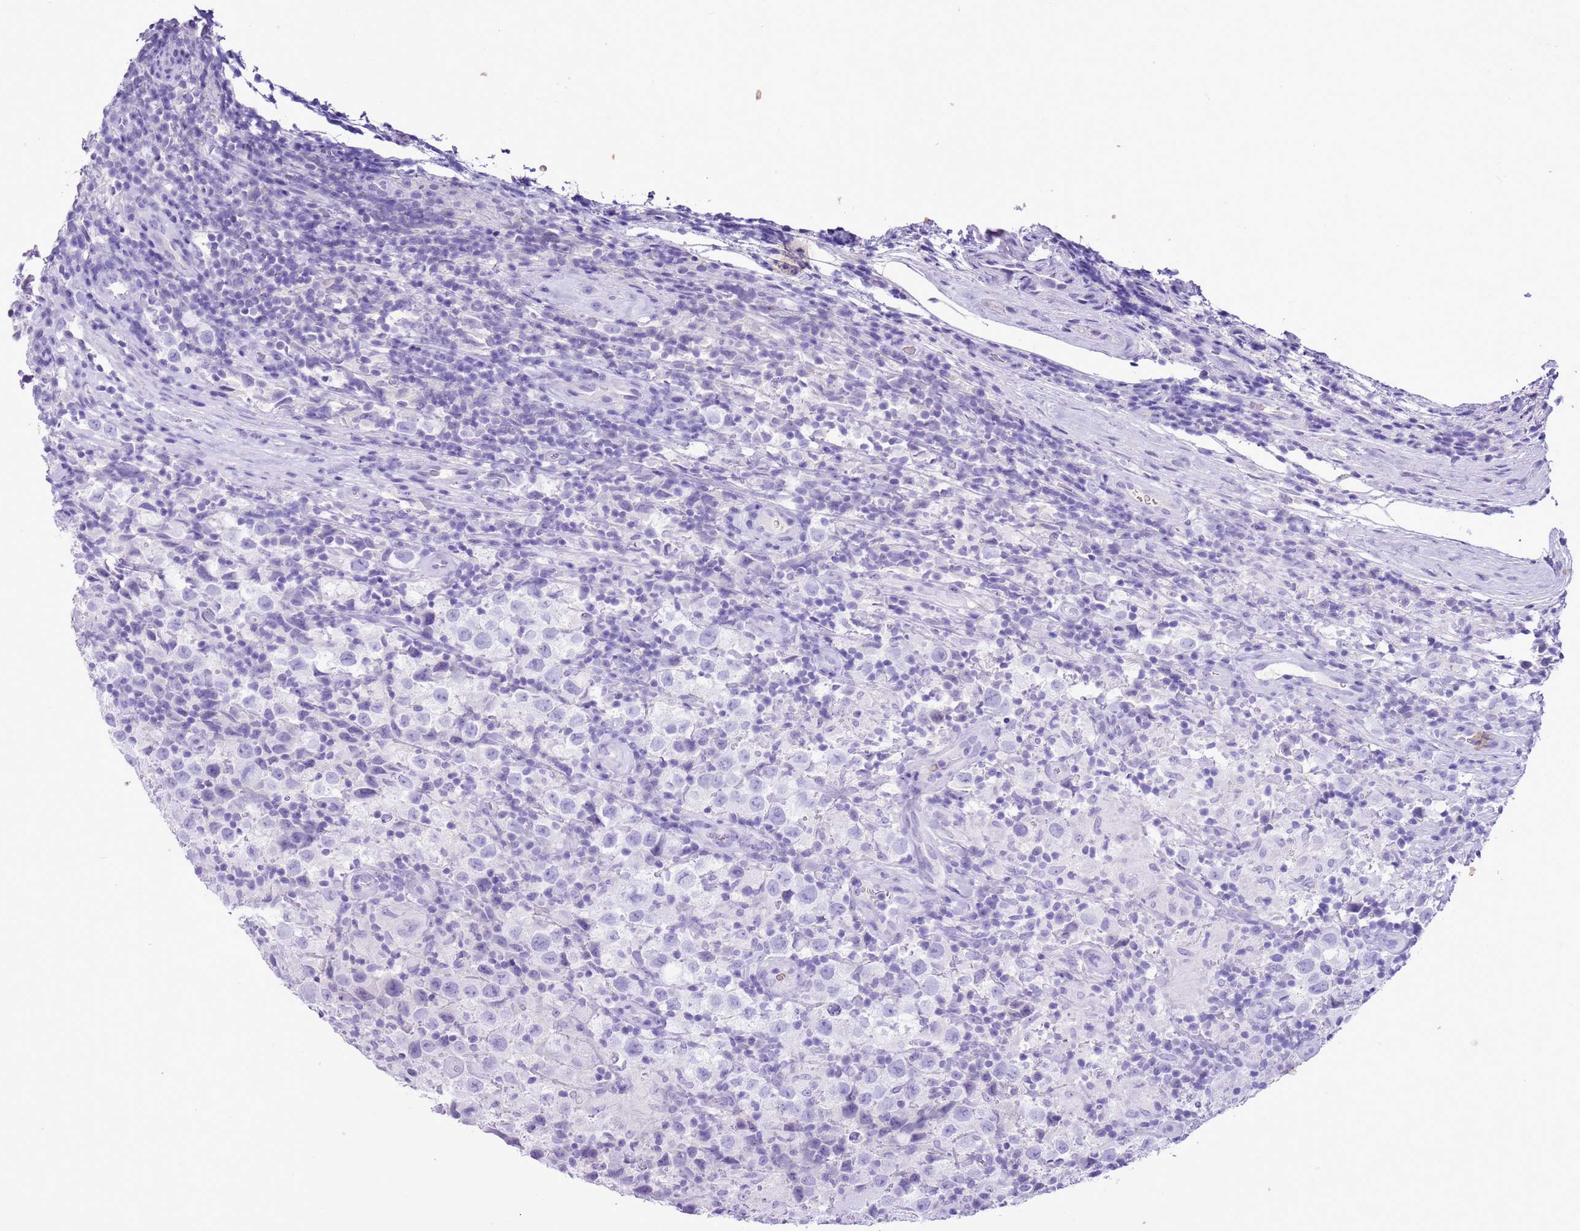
{"staining": {"intensity": "negative", "quantity": "none", "location": "none"}, "tissue": "testis cancer", "cell_type": "Tumor cells", "image_type": "cancer", "snomed": [{"axis": "morphology", "description": "Seminoma, NOS"}, {"axis": "morphology", "description": "Carcinoma, Embryonal, NOS"}, {"axis": "topography", "description": "Testis"}], "caption": "Tumor cells show no significant positivity in testis embryonal carcinoma. Brightfield microscopy of IHC stained with DAB (3,3'-diaminobenzidine) (brown) and hematoxylin (blue), captured at high magnification.", "gene": "TBC1D10B", "patient": {"sex": "male", "age": 41}}